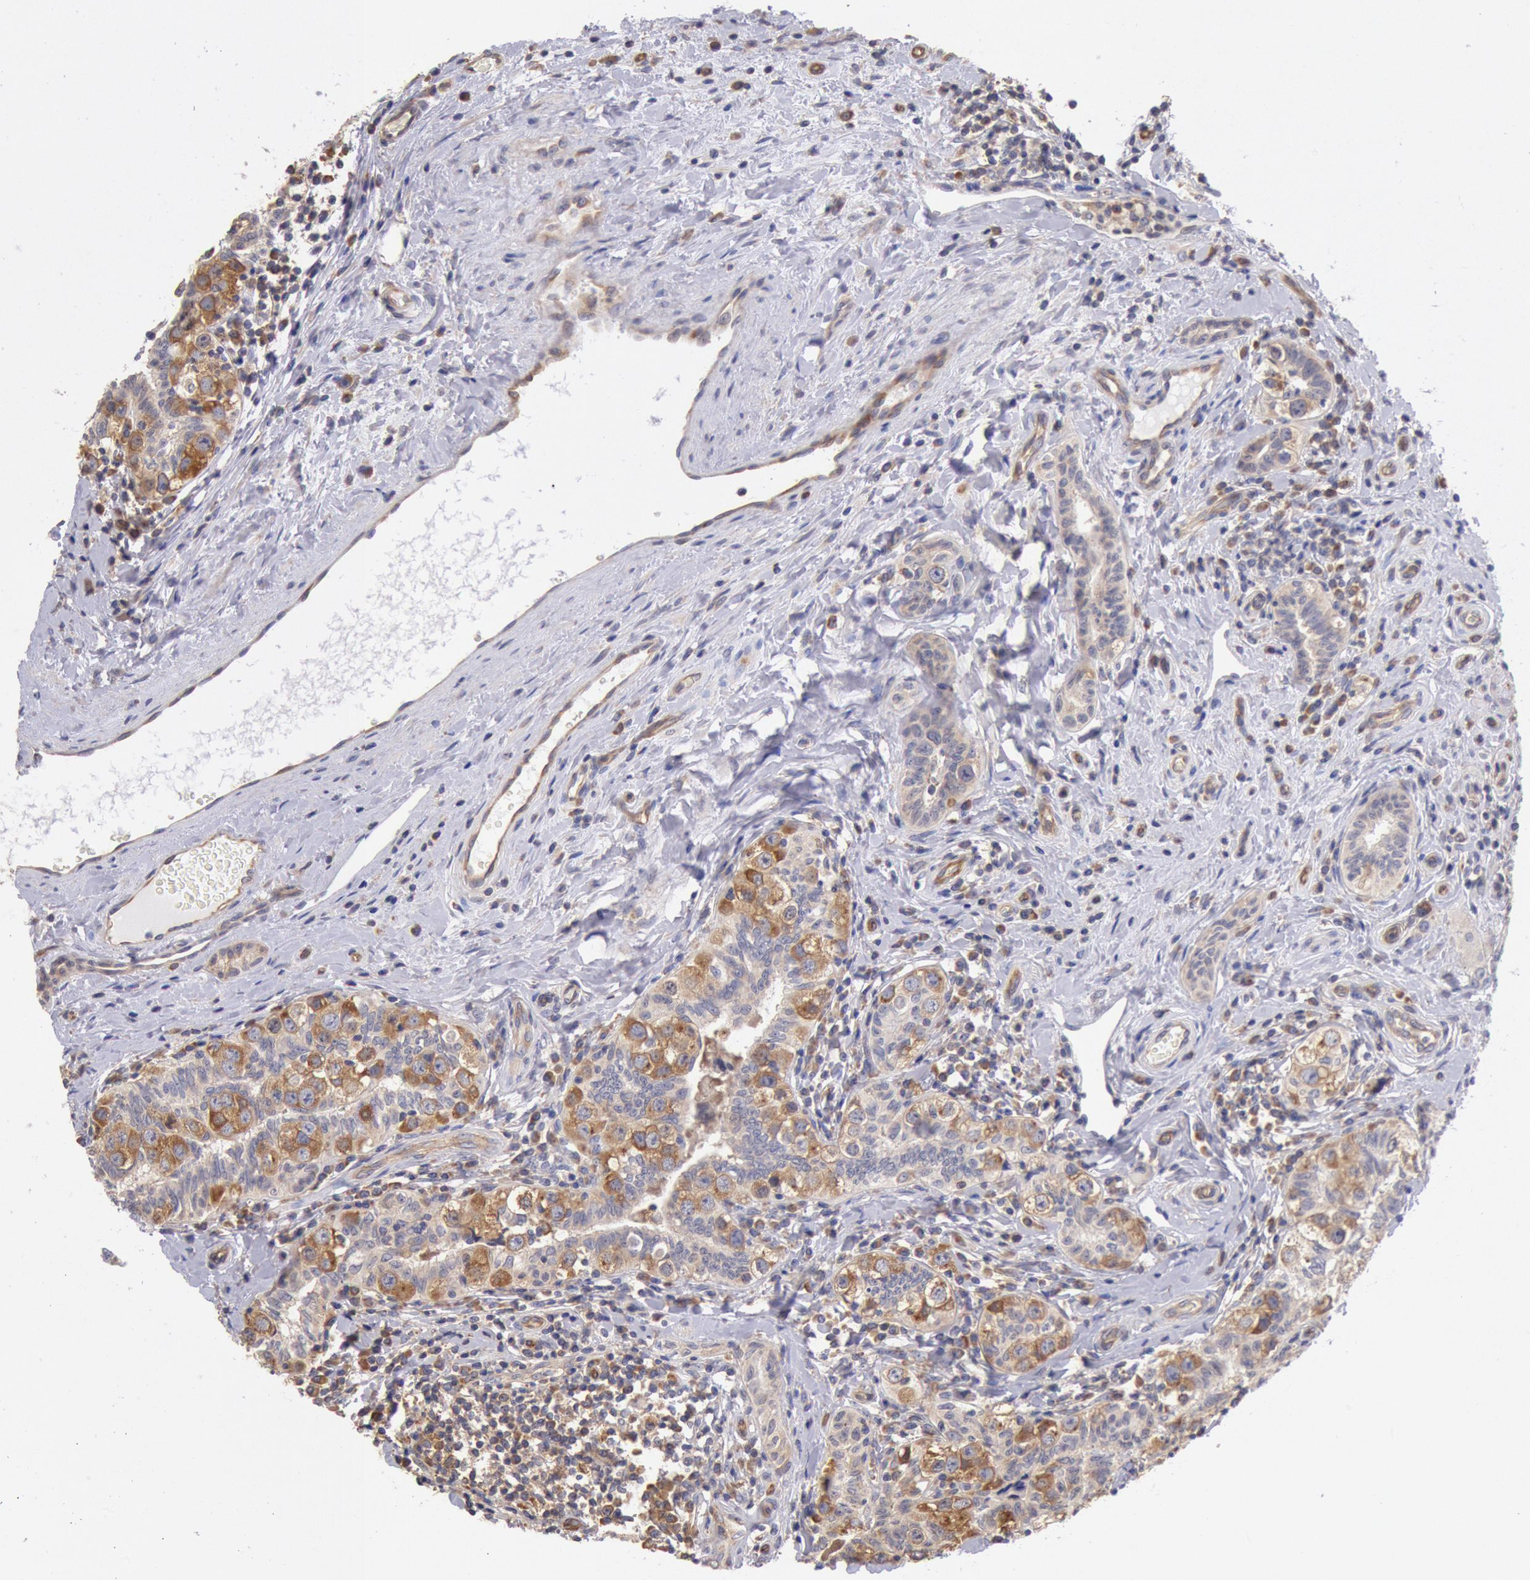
{"staining": {"intensity": "moderate", "quantity": ">75%", "location": "cytoplasmic/membranous"}, "tissue": "testis cancer", "cell_type": "Tumor cells", "image_type": "cancer", "snomed": [{"axis": "morphology", "description": "Seminoma, NOS"}, {"axis": "topography", "description": "Testis"}], "caption": "IHC micrograph of neoplastic tissue: human testis cancer (seminoma) stained using immunohistochemistry (IHC) shows medium levels of moderate protein expression localized specifically in the cytoplasmic/membranous of tumor cells, appearing as a cytoplasmic/membranous brown color.", "gene": "DRG1", "patient": {"sex": "male", "age": 32}}